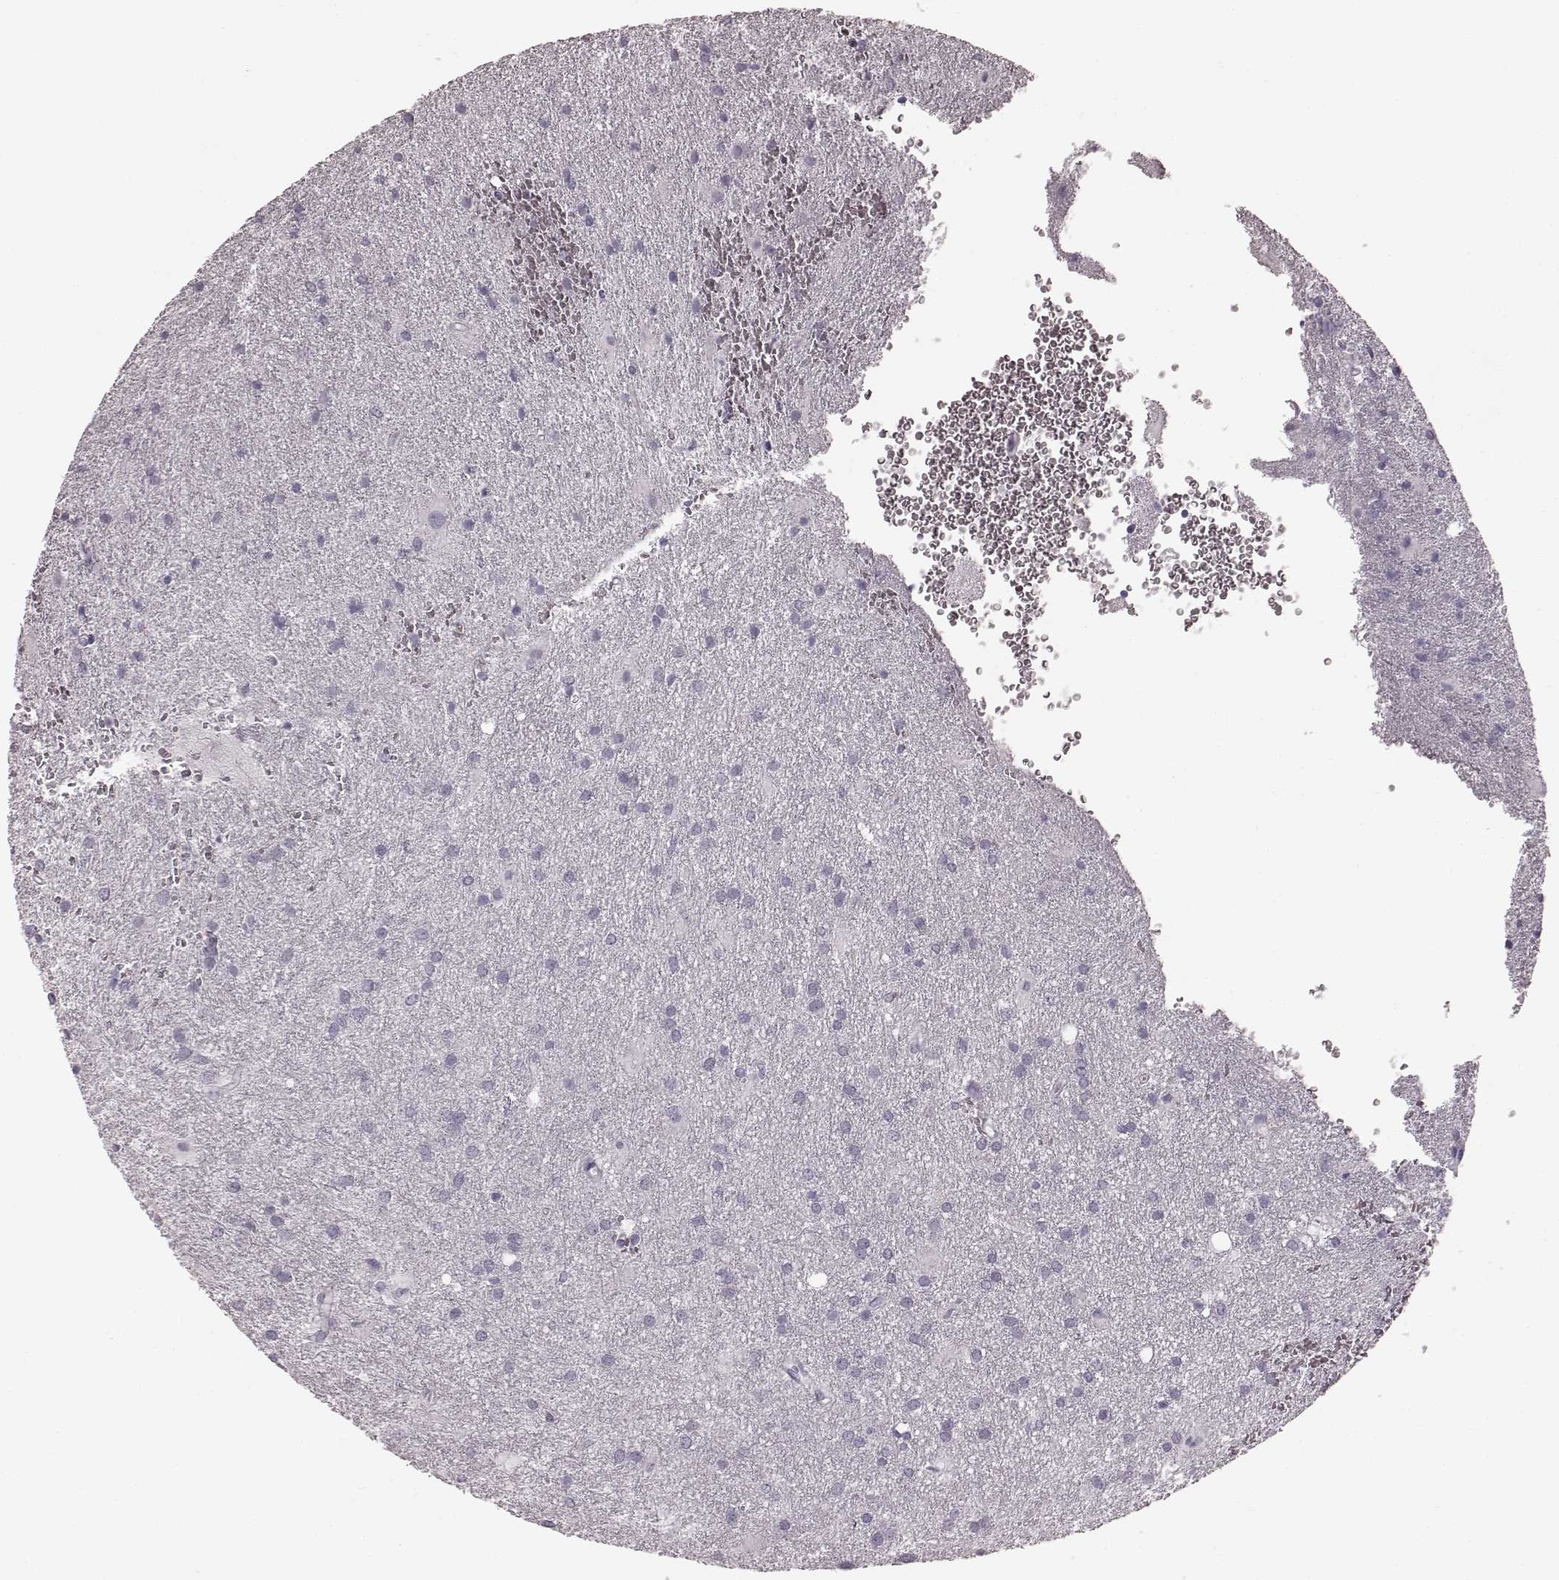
{"staining": {"intensity": "negative", "quantity": "none", "location": "none"}, "tissue": "glioma", "cell_type": "Tumor cells", "image_type": "cancer", "snomed": [{"axis": "morphology", "description": "Glioma, malignant, Low grade"}, {"axis": "topography", "description": "Brain"}], "caption": "This is an immunohistochemistry (IHC) image of human glioma. There is no expression in tumor cells.", "gene": "TRPM1", "patient": {"sex": "male", "age": 58}}